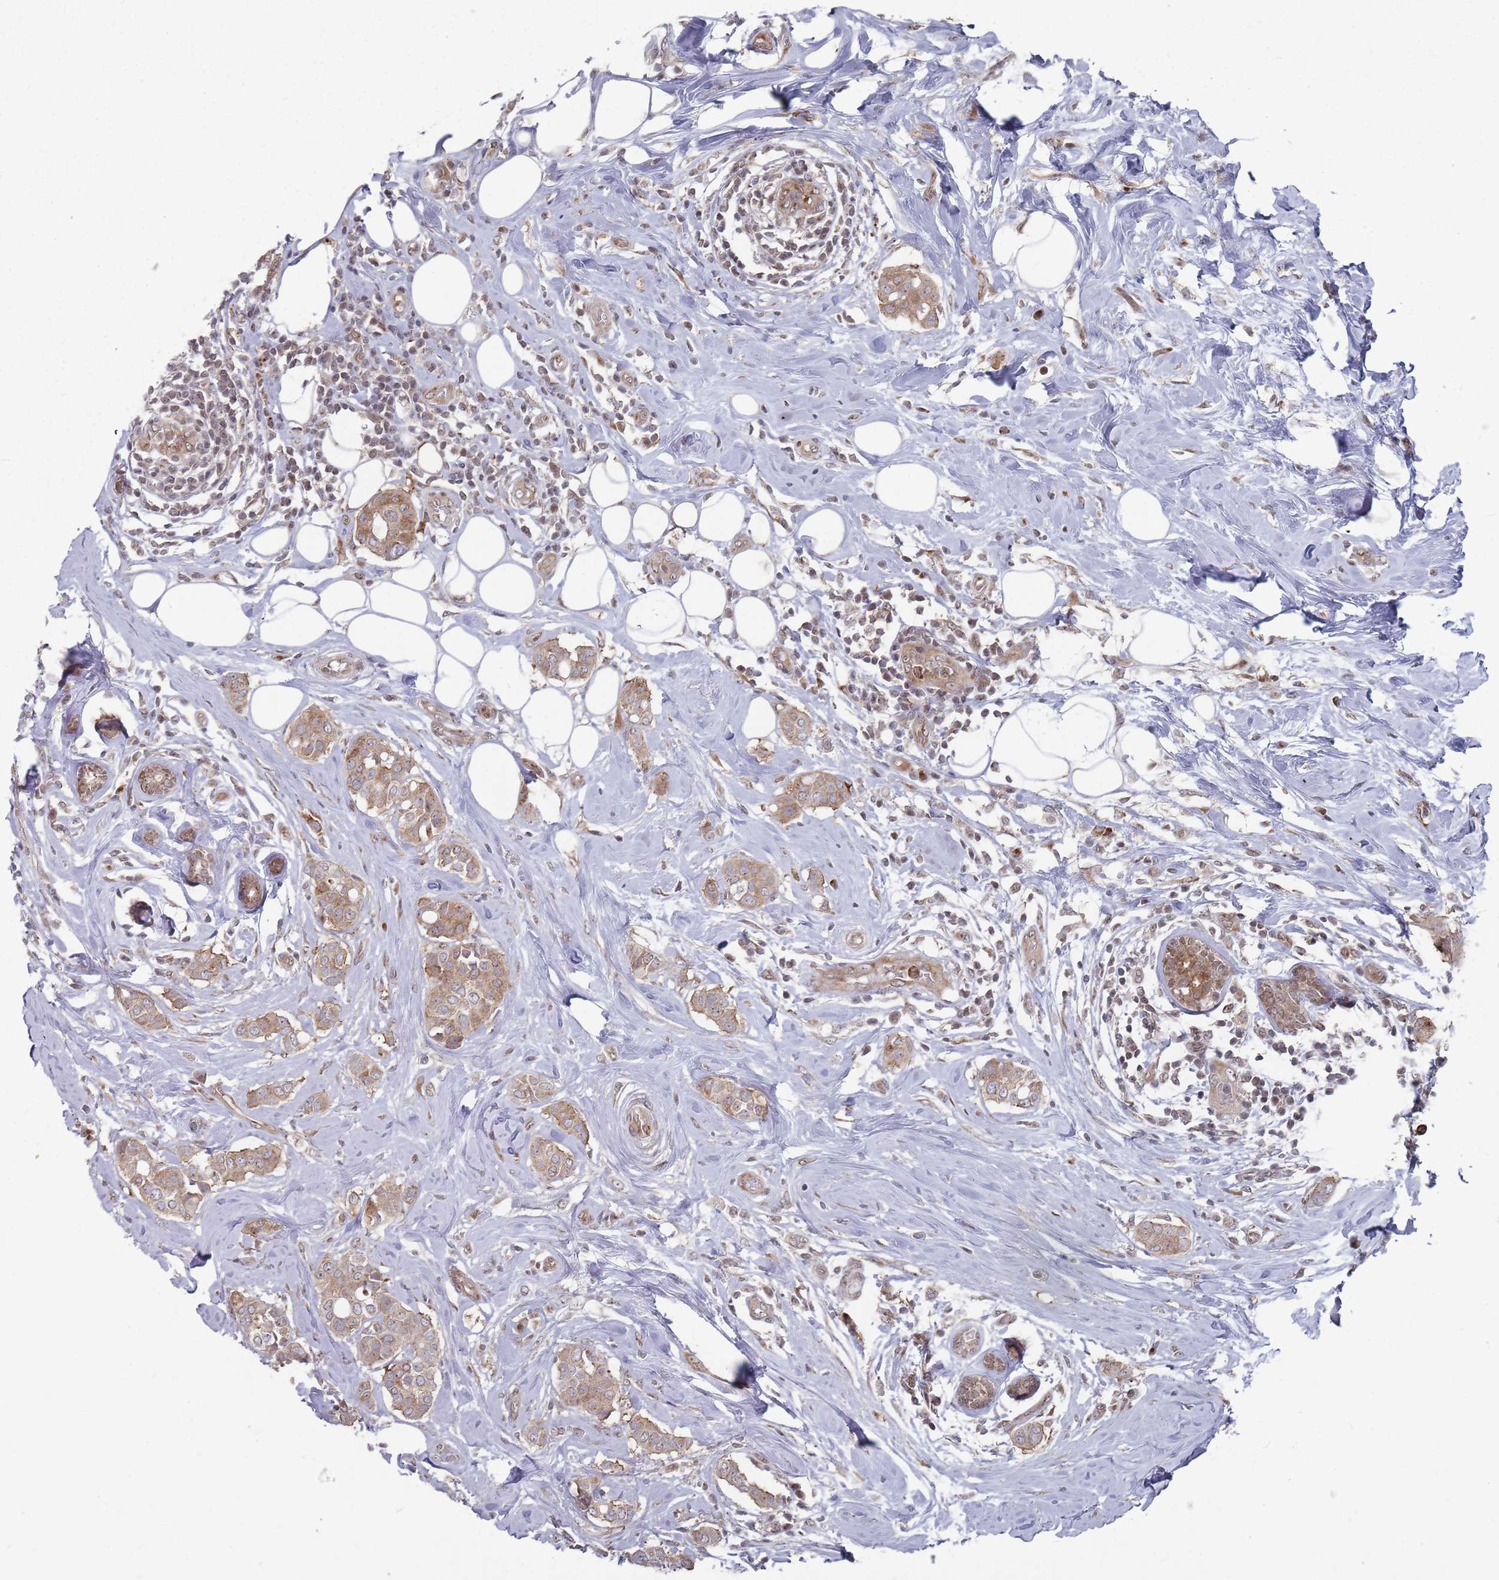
{"staining": {"intensity": "moderate", "quantity": ">75%", "location": "cytoplasmic/membranous"}, "tissue": "breast cancer", "cell_type": "Tumor cells", "image_type": "cancer", "snomed": [{"axis": "morphology", "description": "Lobular carcinoma"}, {"axis": "topography", "description": "Breast"}], "caption": "A medium amount of moderate cytoplasmic/membranous positivity is appreciated in approximately >75% of tumor cells in breast cancer tissue.", "gene": "FMO4", "patient": {"sex": "female", "age": 51}}